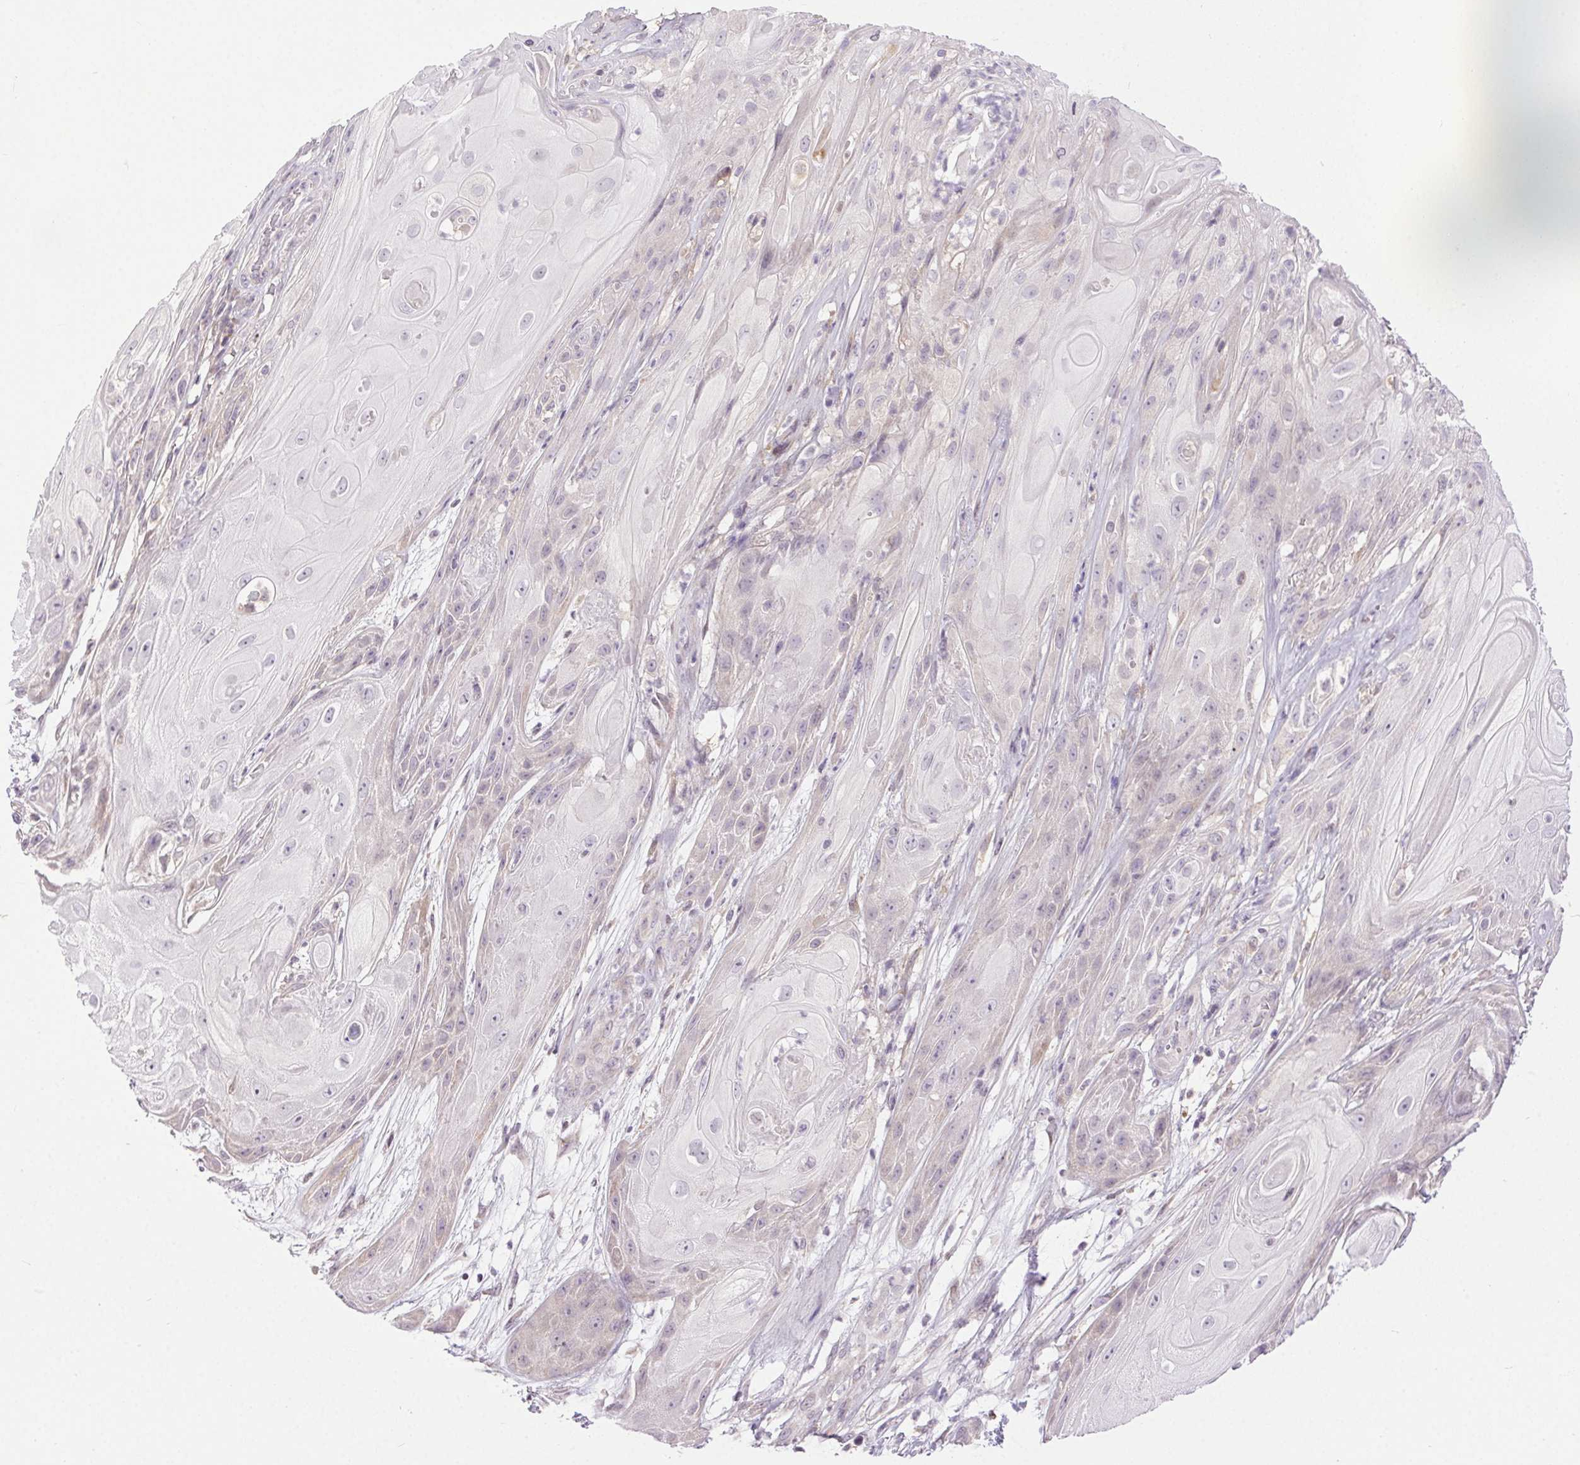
{"staining": {"intensity": "negative", "quantity": "none", "location": "none"}, "tissue": "skin cancer", "cell_type": "Tumor cells", "image_type": "cancer", "snomed": [{"axis": "morphology", "description": "Squamous cell carcinoma, NOS"}, {"axis": "topography", "description": "Skin"}], "caption": "A high-resolution photomicrograph shows immunohistochemistry staining of skin cancer, which reveals no significant staining in tumor cells.", "gene": "SYT11", "patient": {"sex": "male", "age": 62}}